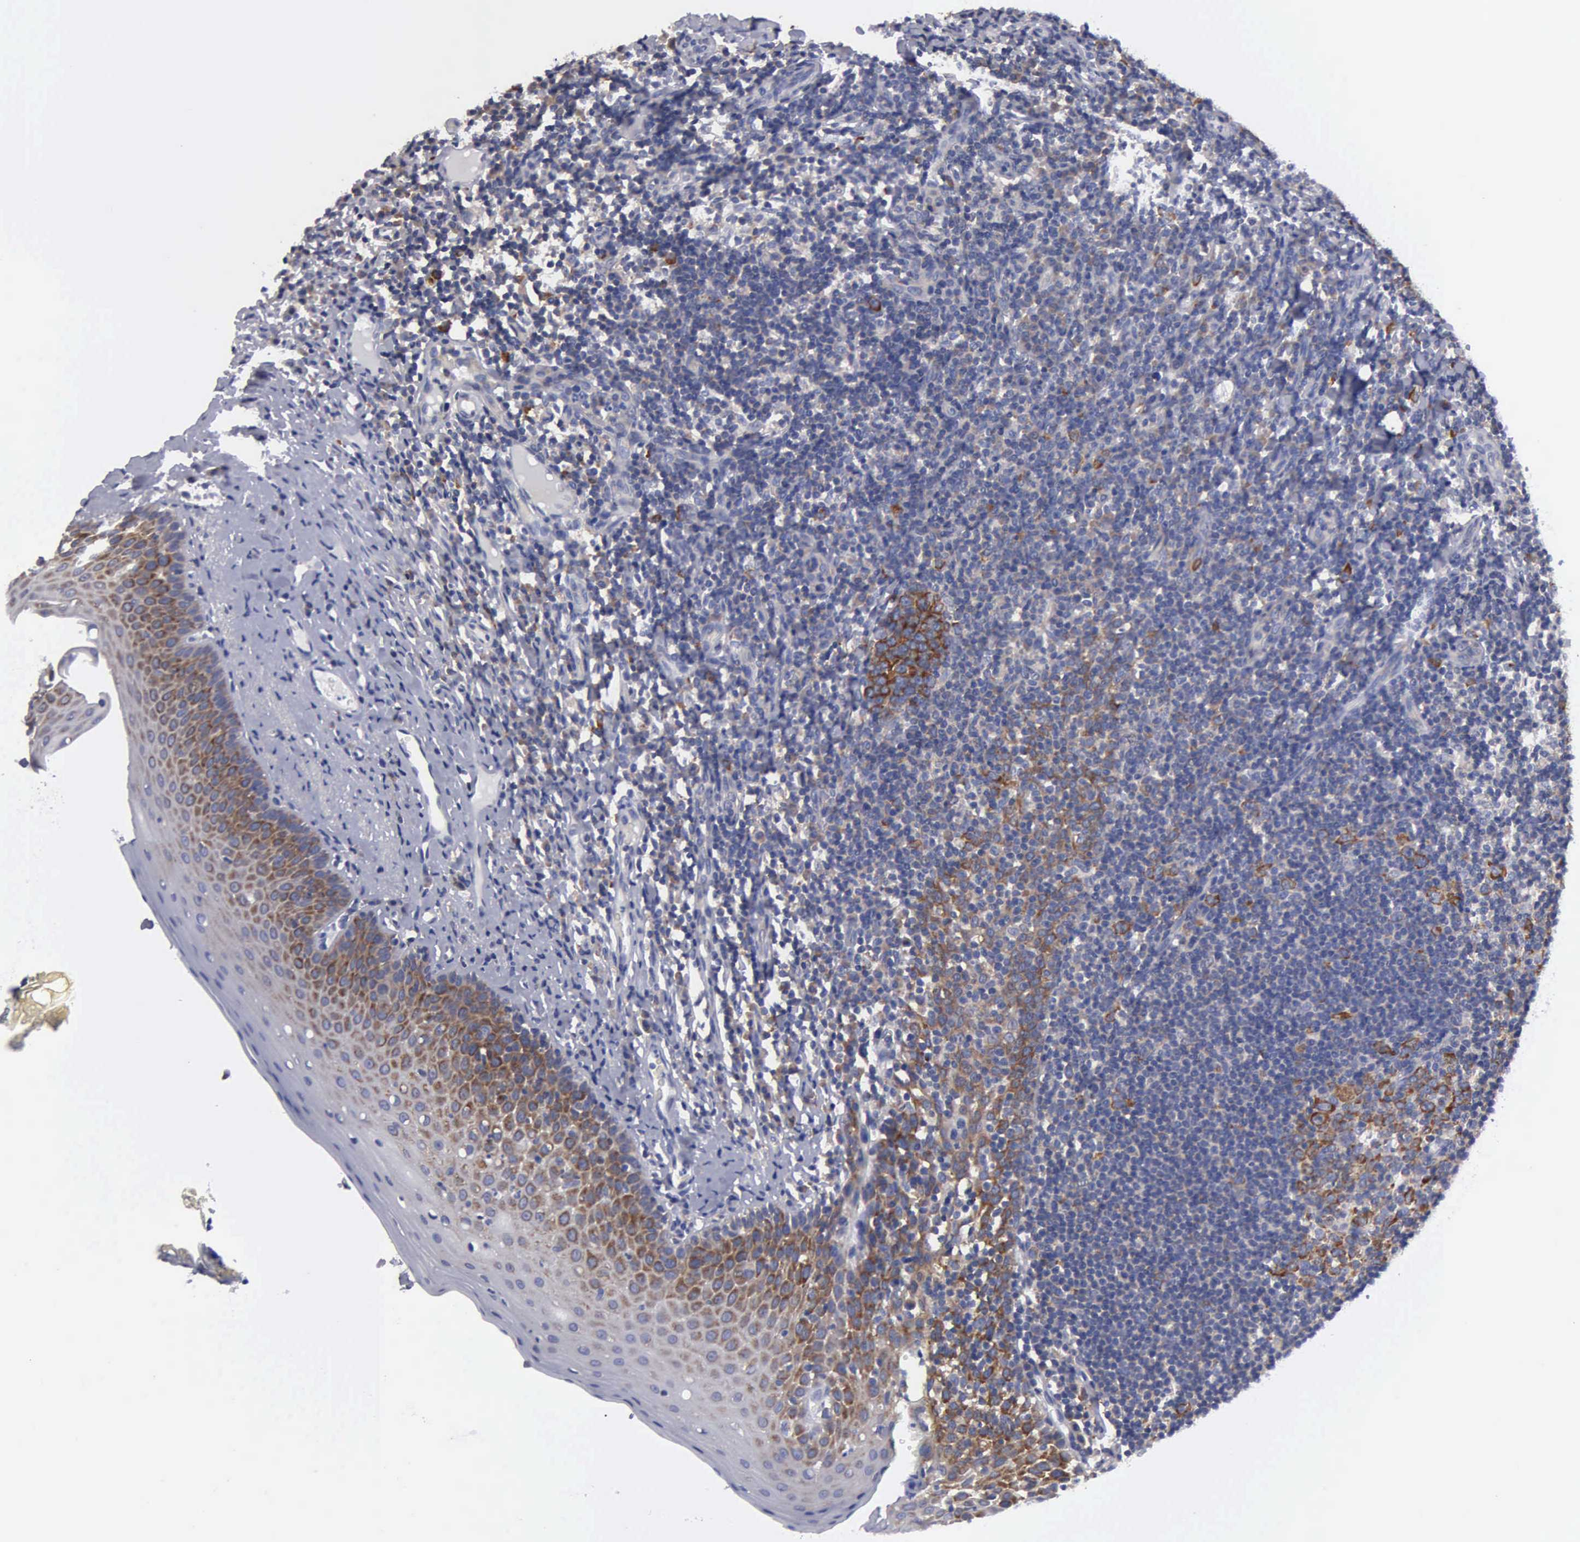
{"staining": {"intensity": "moderate", "quantity": ">75%", "location": "cytoplasmic/membranous"}, "tissue": "tonsil", "cell_type": "Germinal center cells", "image_type": "normal", "snomed": [{"axis": "morphology", "description": "Normal tissue, NOS"}, {"axis": "topography", "description": "Tonsil"}], "caption": "Immunohistochemistry (IHC) (DAB (3,3'-diaminobenzidine)) staining of unremarkable human tonsil displays moderate cytoplasmic/membranous protein staining in about >75% of germinal center cells. The staining was performed using DAB to visualize the protein expression in brown, while the nuclei were stained in blue with hematoxylin (Magnification: 20x).", "gene": "TXLNG", "patient": {"sex": "male", "age": 6}}